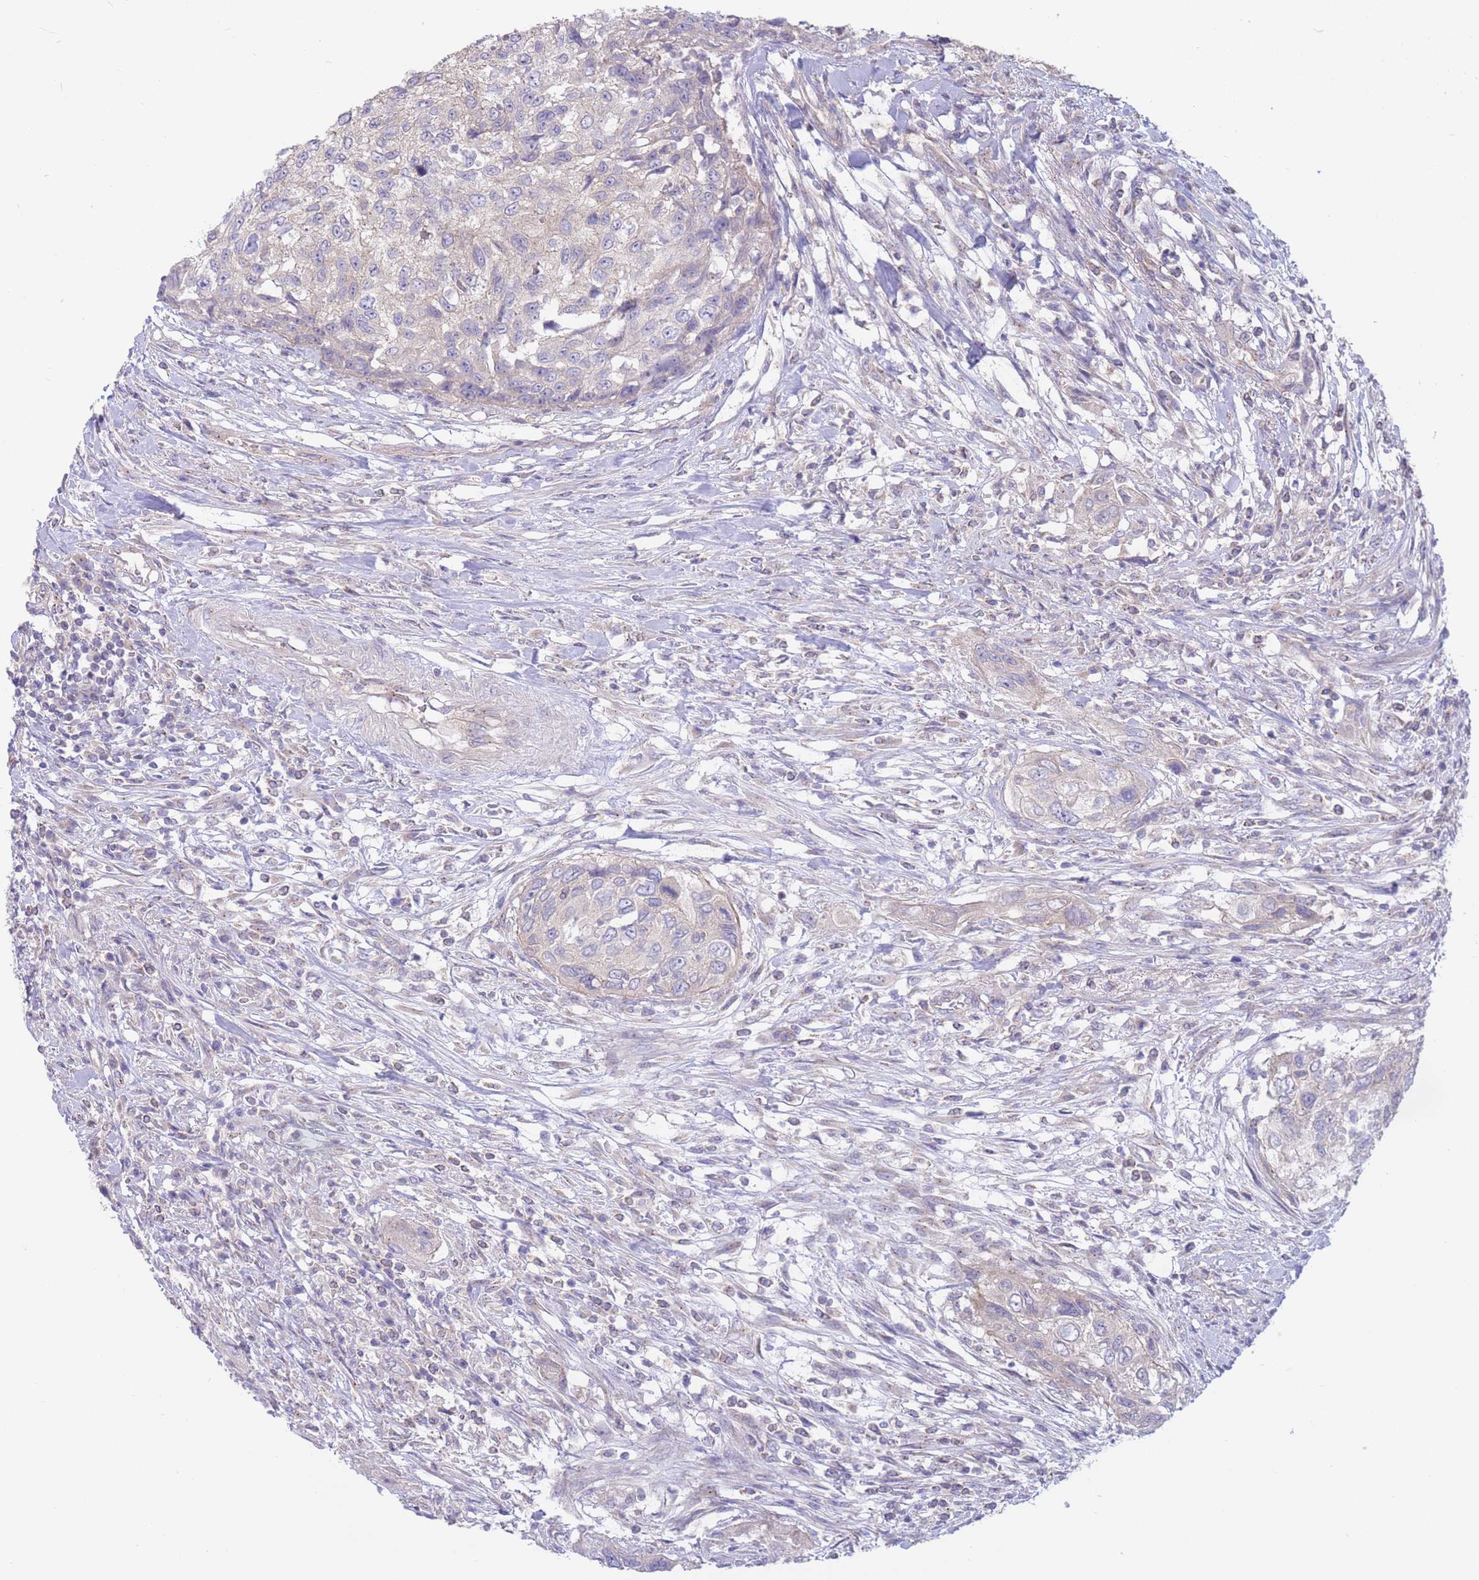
{"staining": {"intensity": "weak", "quantity": "<25%", "location": "cytoplasmic/membranous"}, "tissue": "urothelial cancer", "cell_type": "Tumor cells", "image_type": "cancer", "snomed": [{"axis": "morphology", "description": "Urothelial carcinoma, High grade"}, {"axis": "topography", "description": "Urinary bladder"}], "caption": "The photomicrograph displays no significant positivity in tumor cells of high-grade urothelial carcinoma.", "gene": "ALS2CL", "patient": {"sex": "female", "age": 60}}